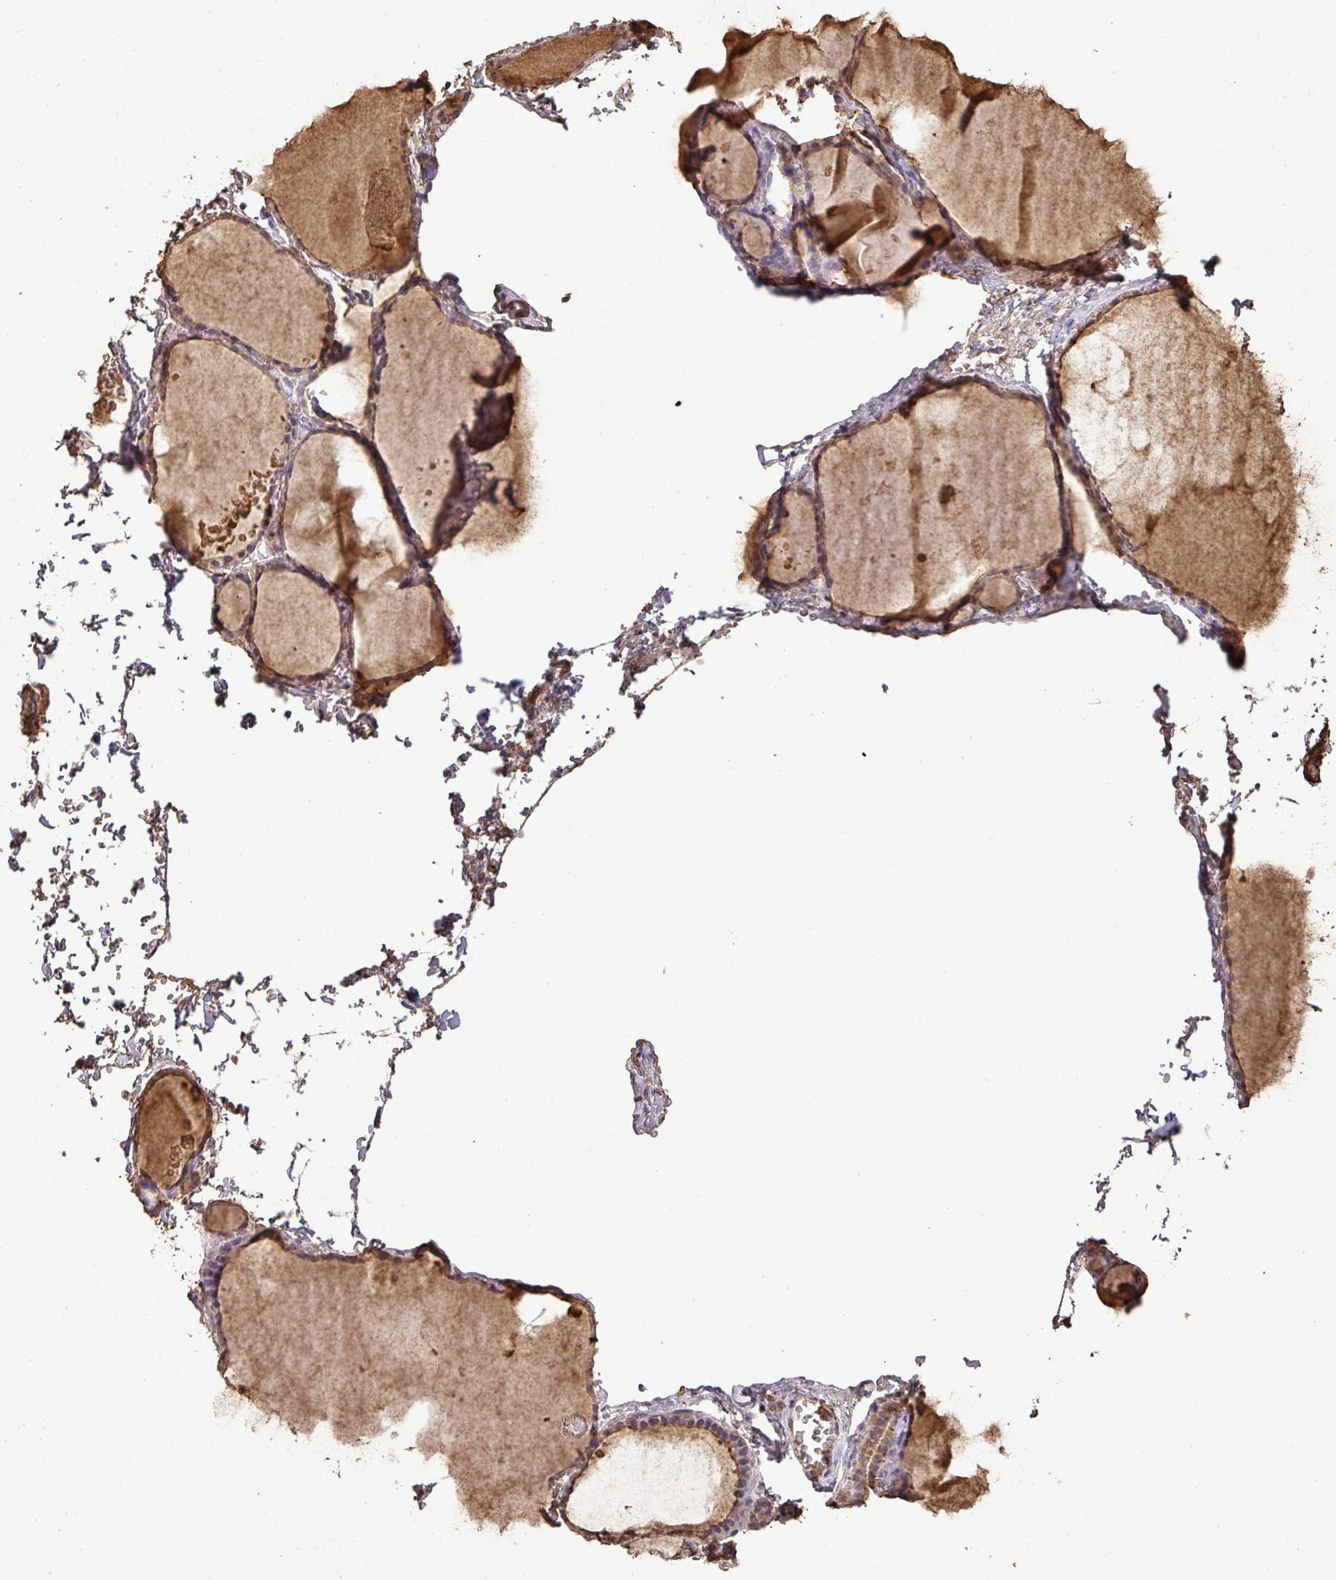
{"staining": {"intensity": "moderate", "quantity": "25%-75%", "location": "cytoplasmic/membranous"}, "tissue": "thyroid gland", "cell_type": "Glandular cells", "image_type": "normal", "snomed": [{"axis": "morphology", "description": "Normal tissue, NOS"}, {"axis": "topography", "description": "Thyroid gland"}], "caption": "Thyroid gland stained for a protein (brown) reveals moderate cytoplasmic/membranous positive staining in about 25%-75% of glandular cells.", "gene": "ATAT1", "patient": {"sex": "female", "age": 49}}